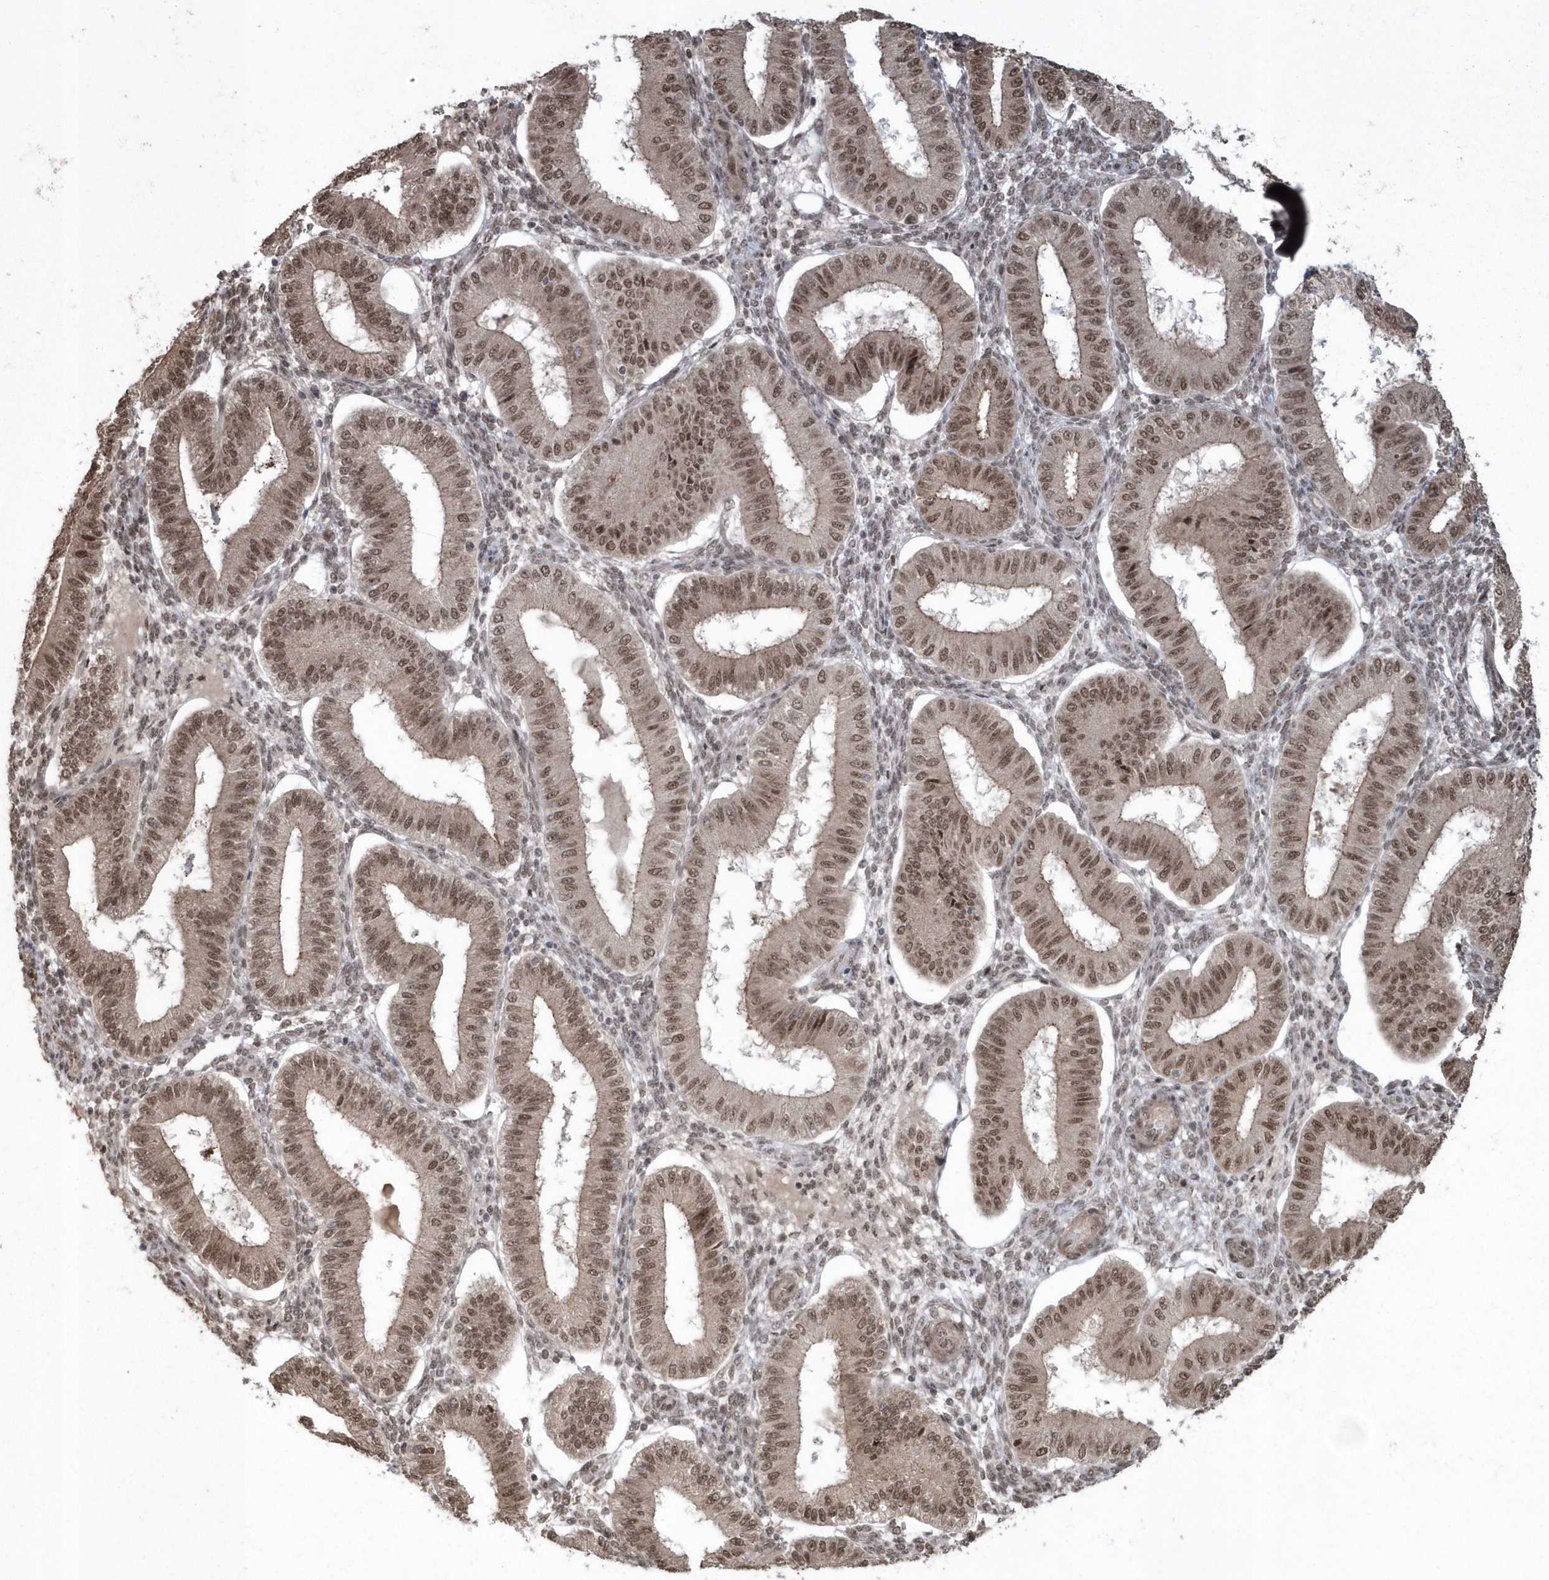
{"staining": {"intensity": "moderate", "quantity": ">75%", "location": "nuclear"}, "tissue": "endometrium", "cell_type": "Cells in endometrial stroma", "image_type": "normal", "snomed": [{"axis": "morphology", "description": "Normal tissue, NOS"}, {"axis": "topography", "description": "Endometrium"}], "caption": "Protein expression by IHC exhibits moderate nuclear staining in about >75% of cells in endometrial stroma in unremarkable endometrium.", "gene": "EPB41L4A", "patient": {"sex": "female", "age": 39}}